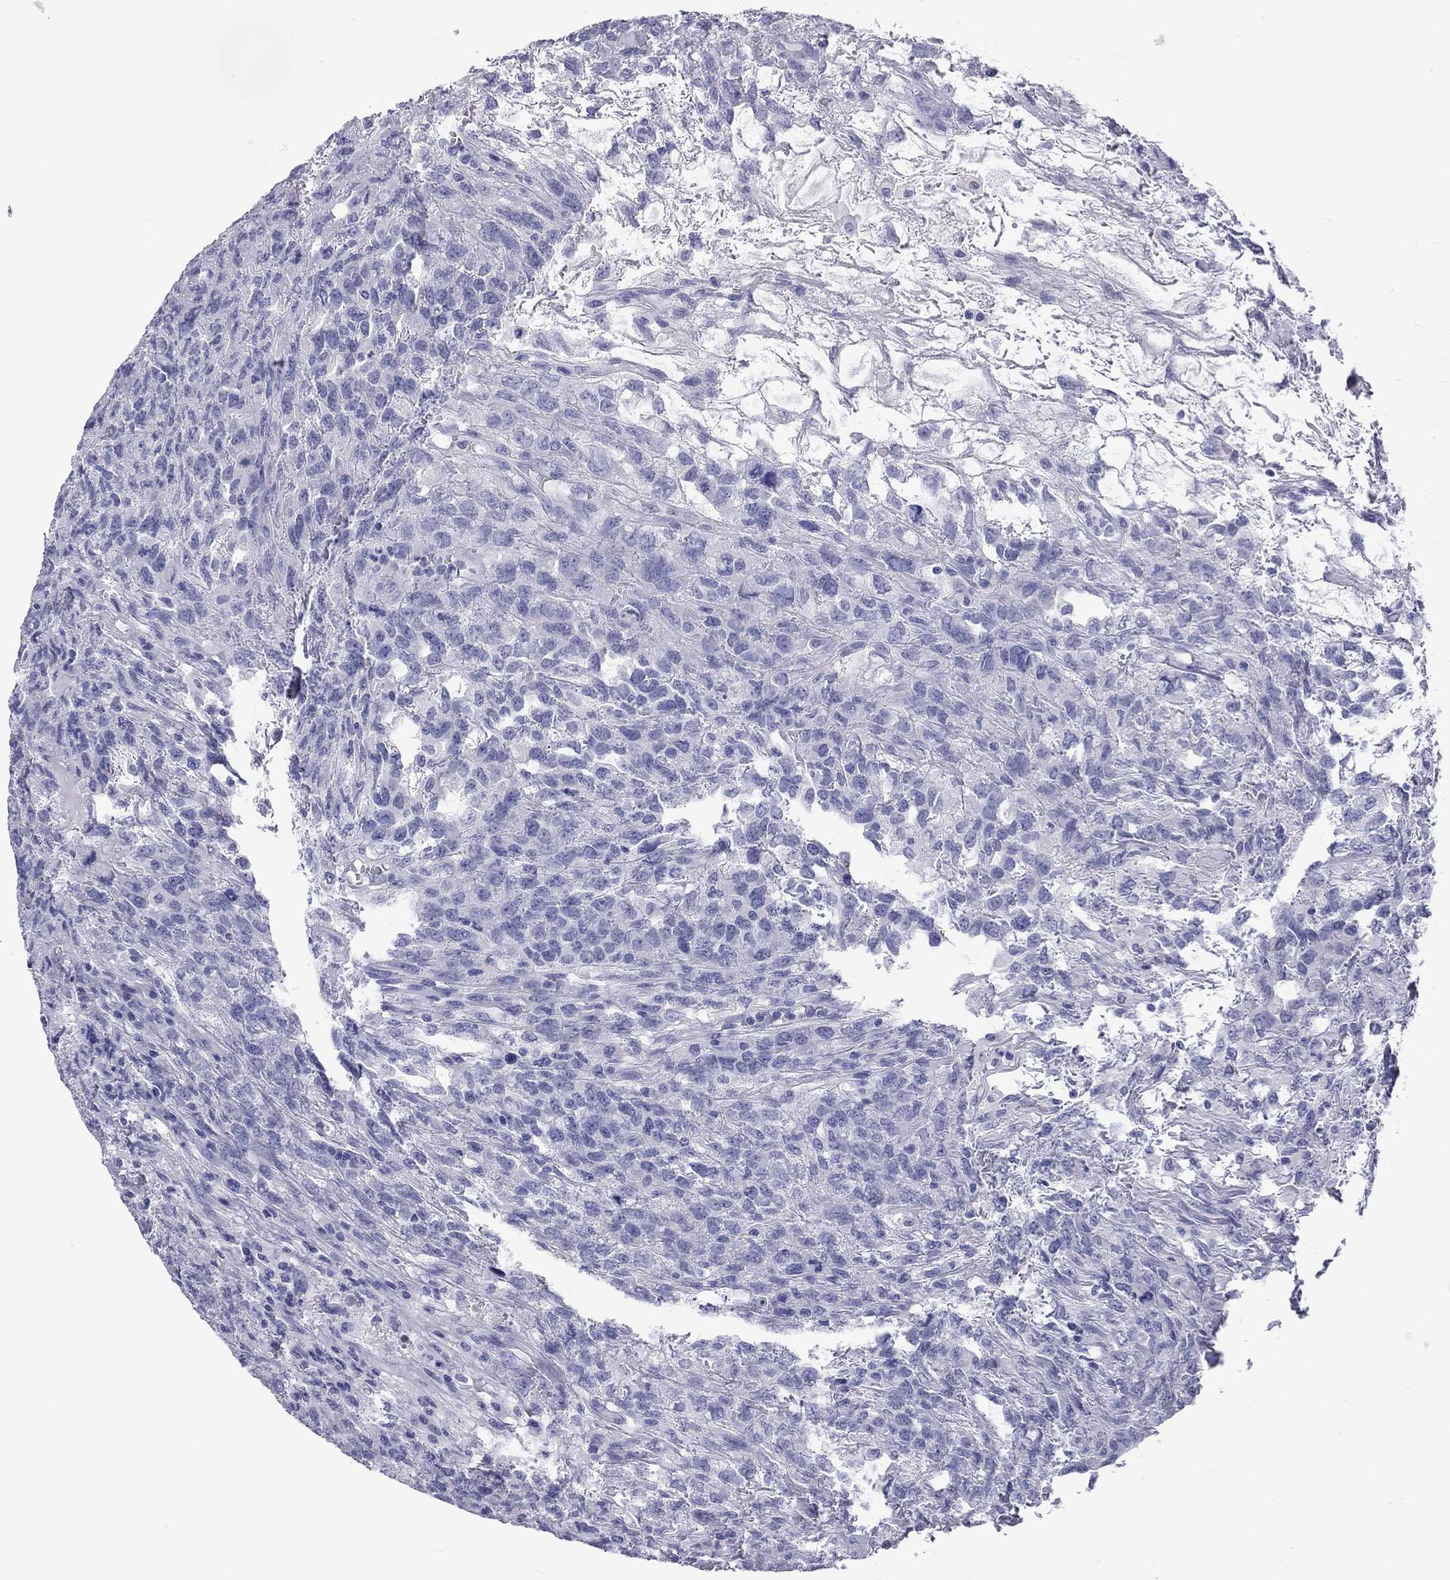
{"staining": {"intensity": "negative", "quantity": "none", "location": "none"}, "tissue": "testis cancer", "cell_type": "Tumor cells", "image_type": "cancer", "snomed": [{"axis": "morphology", "description": "Seminoma, NOS"}, {"axis": "topography", "description": "Testis"}], "caption": "This is an IHC micrograph of human testis seminoma. There is no staining in tumor cells.", "gene": "DNALI1", "patient": {"sex": "male", "age": 52}}